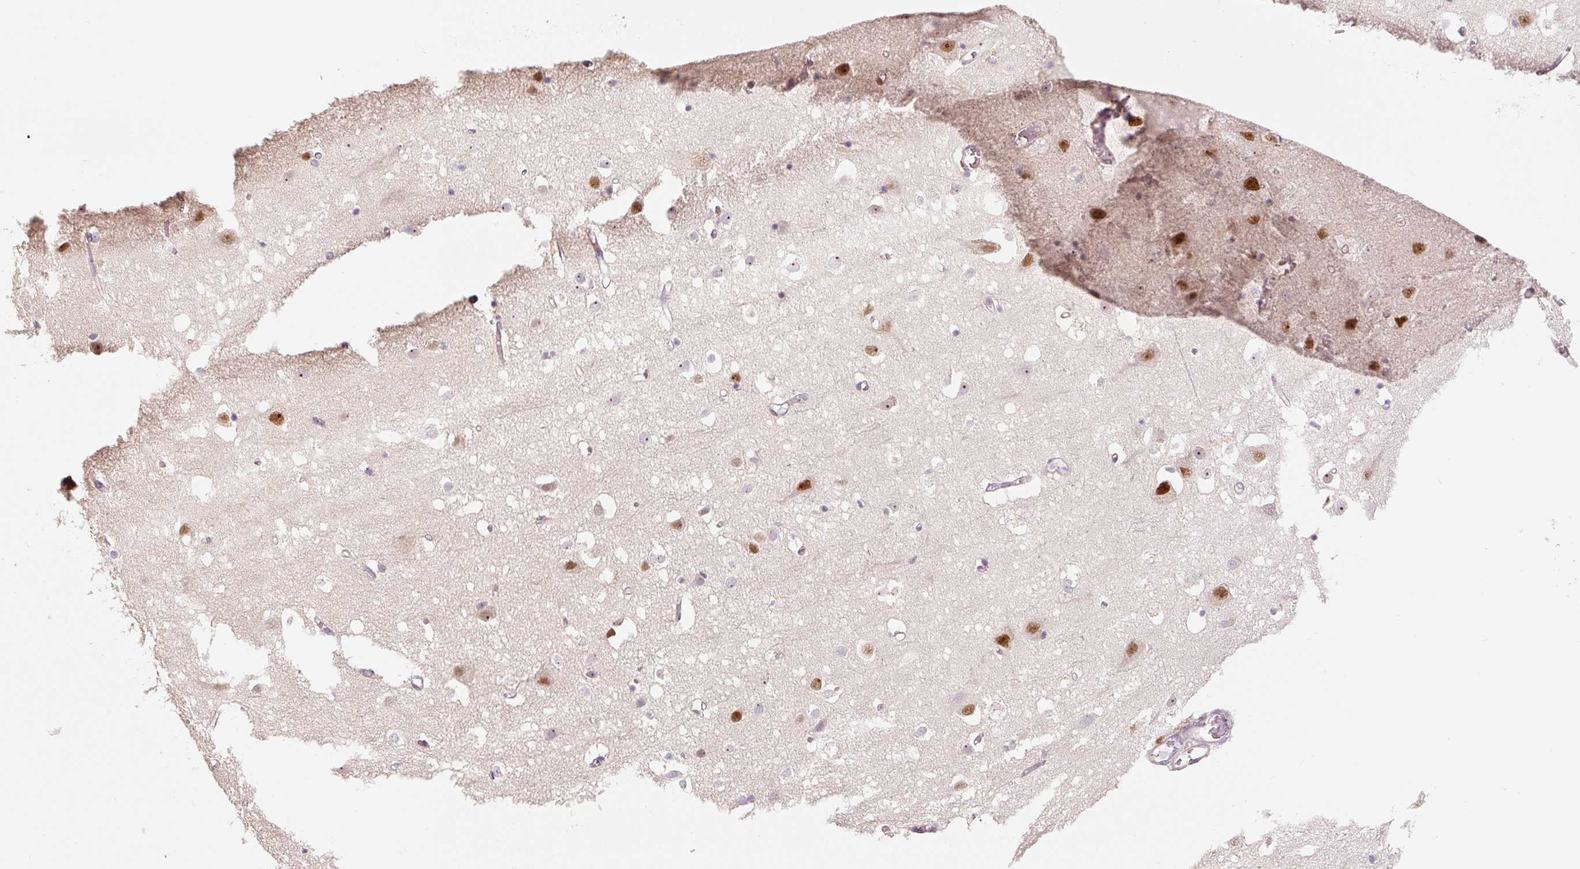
{"staining": {"intensity": "weak", "quantity": "25%-75%", "location": "cytoplasmic/membranous"}, "tissue": "cerebral cortex", "cell_type": "Endothelial cells", "image_type": "normal", "snomed": [{"axis": "morphology", "description": "Normal tissue, NOS"}, {"axis": "topography", "description": "Cerebral cortex"}], "caption": "Protein staining exhibits weak cytoplasmic/membranous positivity in about 25%-75% of endothelial cells in benign cerebral cortex.", "gene": "PWWP3B", "patient": {"sex": "male", "age": 70}}